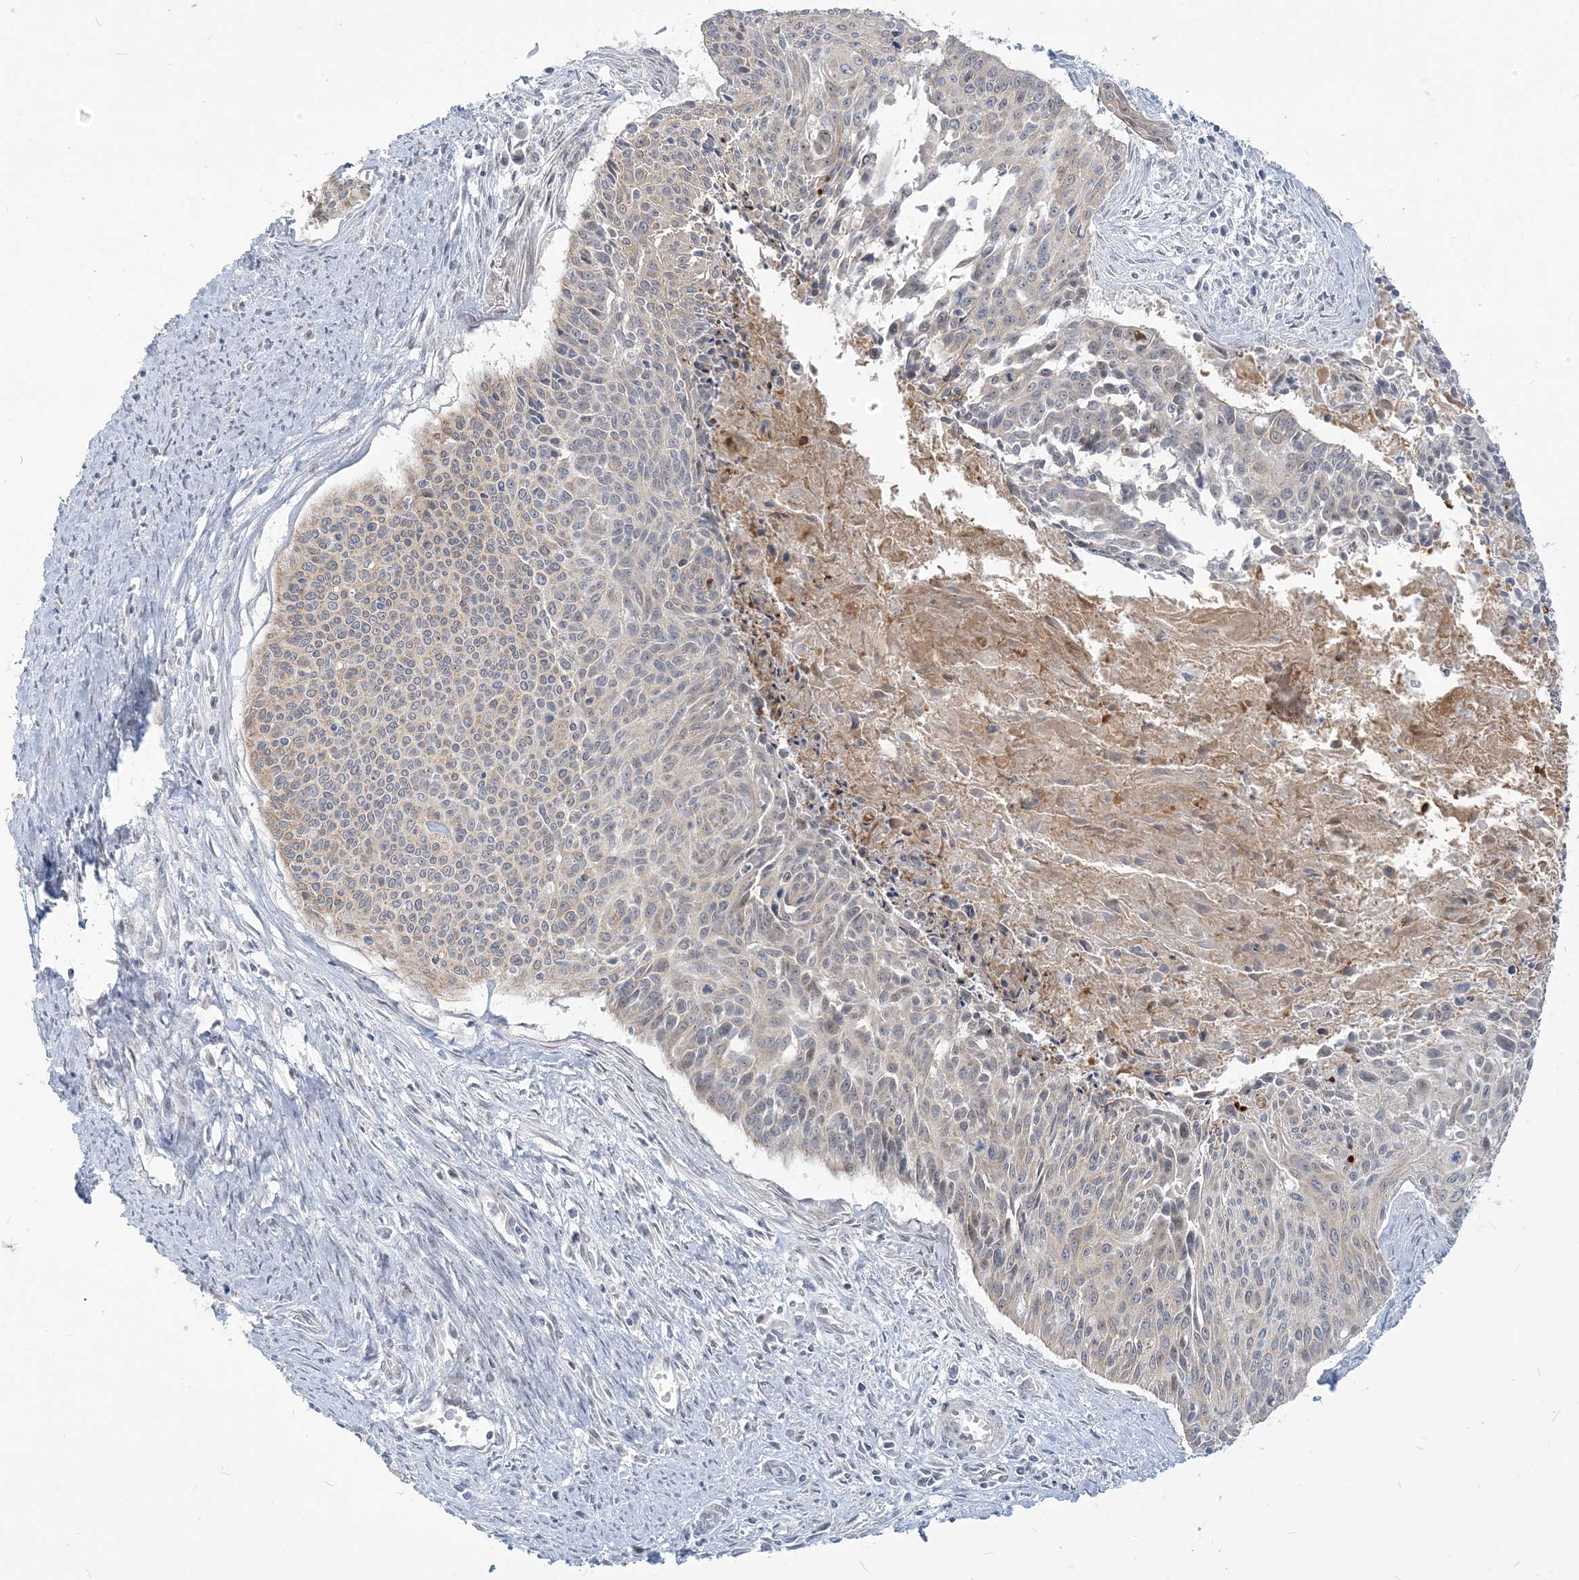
{"staining": {"intensity": "negative", "quantity": "none", "location": "none"}, "tissue": "cervical cancer", "cell_type": "Tumor cells", "image_type": "cancer", "snomed": [{"axis": "morphology", "description": "Squamous cell carcinoma, NOS"}, {"axis": "topography", "description": "Cervix"}], "caption": "Immunohistochemical staining of cervical squamous cell carcinoma displays no significant expression in tumor cells.", "gene": "SDAD1", "patient": {"sex": "female", "age": 55}}